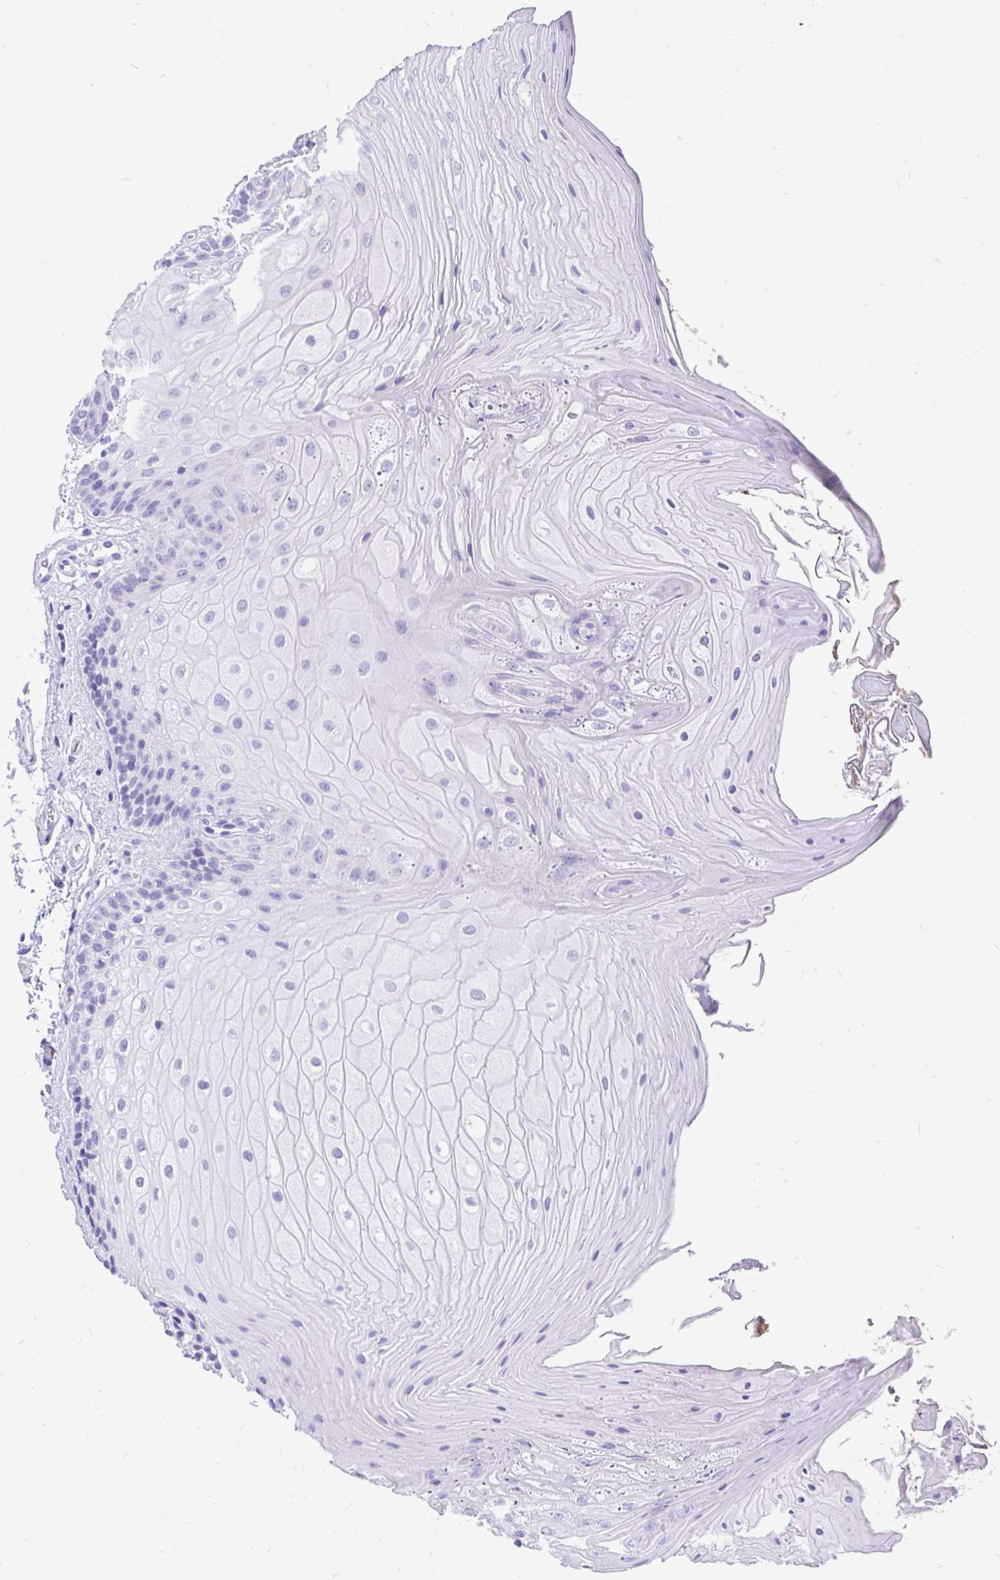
{"staining": {"intensity": "negative", "quantity": "none", "location": "none"}, "tissue": "oral mucosa", "cell_type": "Squamous epithelial cells", "image_type": "normal", "snomed": [{"axis": "morphology", "description": "Normal tissue, NOS"}, {"axis": "topography", "description": "Oral tissue"}, {"axis": "topography", "description": "Tounge, NOS"}, {"axis": "topography", "description": "Head-Neck"}], "caption": "Benign oral mucosa was stained to show a protein in brown. There is no significant staining in squamous epithelial cells. The staining was performed using DAB (3,3'-diaminobenzidine) to visualize the protein expression in brown, while the nuclei were stained in blue with hematoxylin (Magnification: 20x).", "gene": "MON1A", "patient": {"sex": "female", "age": 84}}